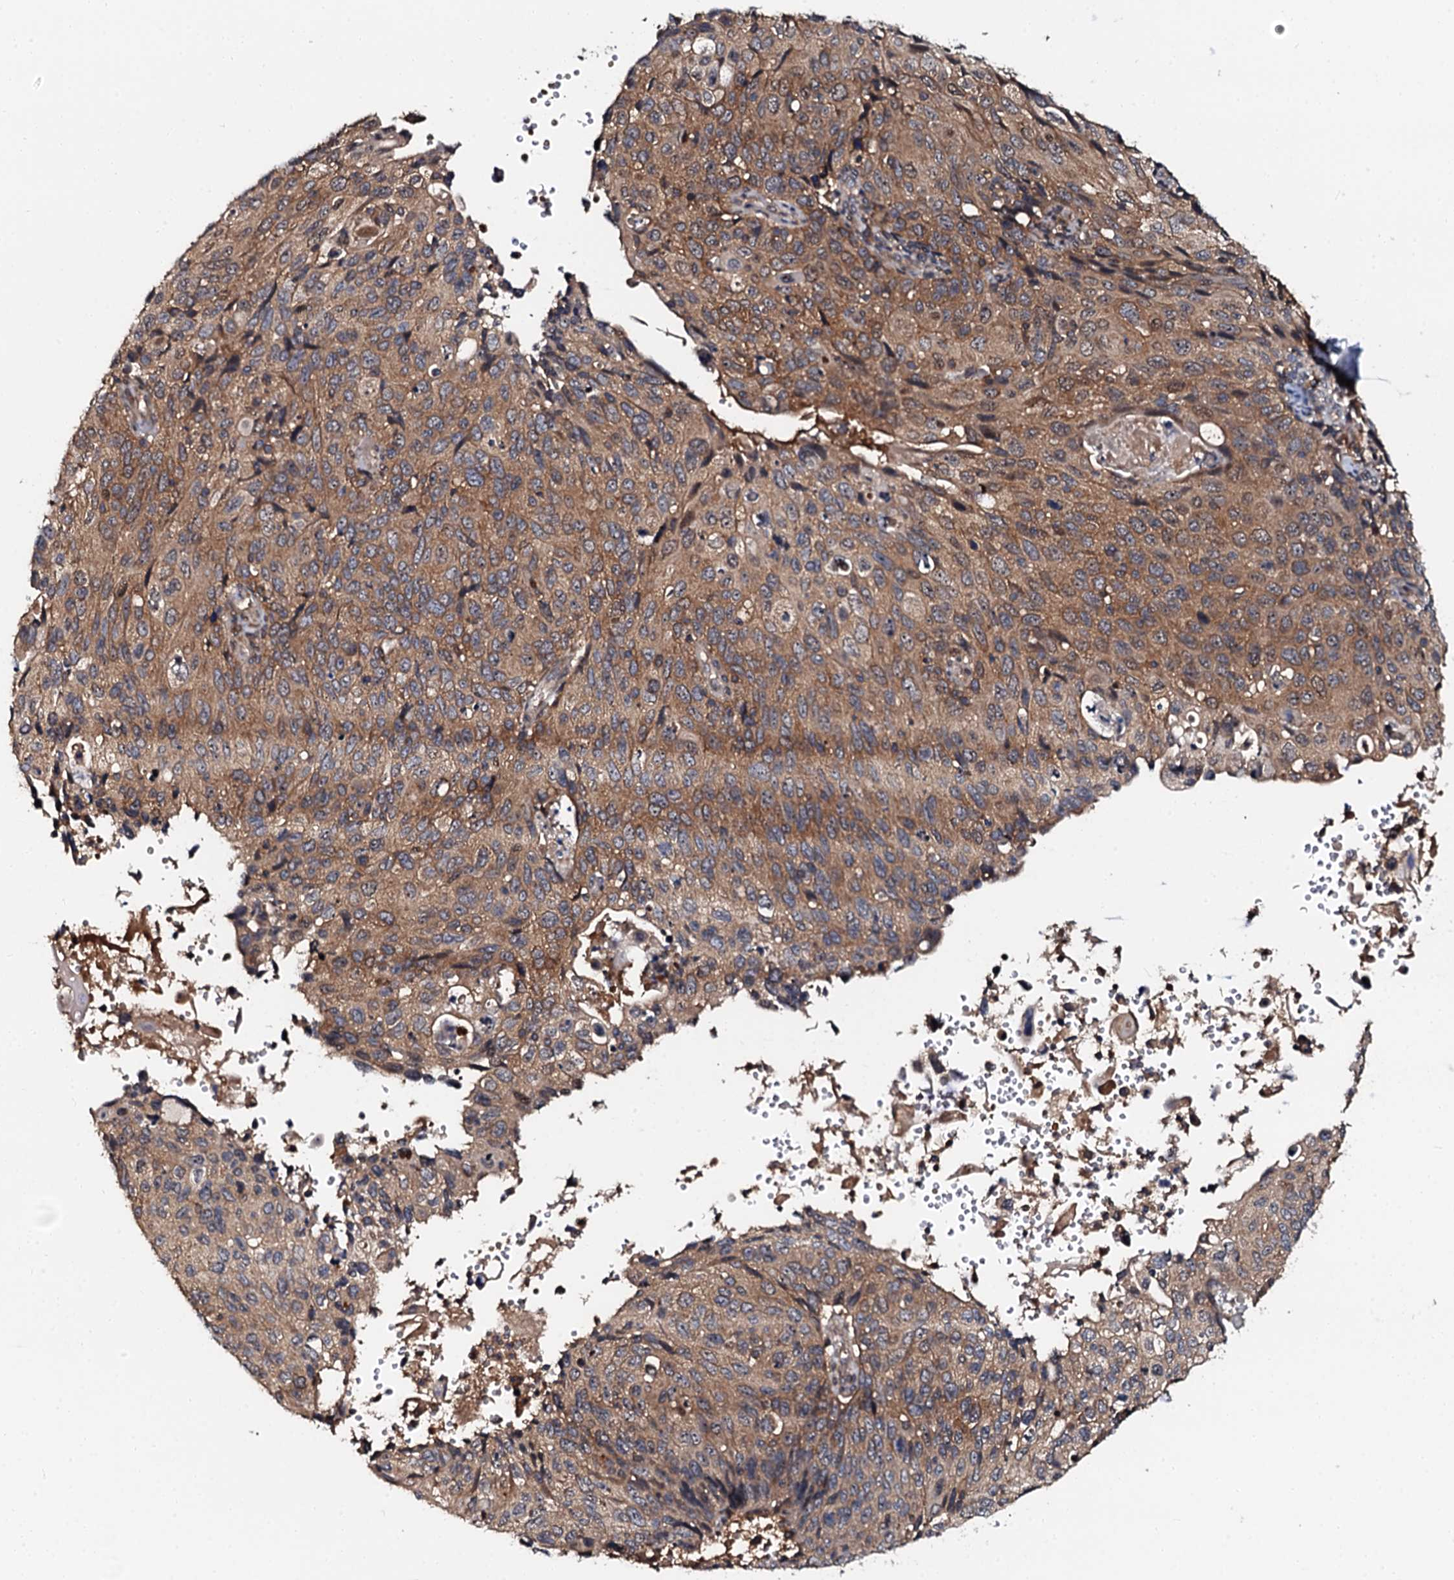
{"staining": {"intensity": "weak", "quantity": "25%-75%", "location": "cytoplasmic/membranous"}, "tissue": "cervical cancer", "cell_type": "Tumor cells", "image_type": "cancer", "snomed": [{"axis": "morphology", "description": "Squamous cell carcinoma, NOS"}, {"axis": "topography", "description": "Cervix"}], "caption": "Brown immunohistochemical staining in human cervical cancer demonstrates weak cytoplasmic/membranous positivity in about 25%-75% of tumor cells.", "gene": "N4BP1", "patient": {"sex": "female", "age": 70}}